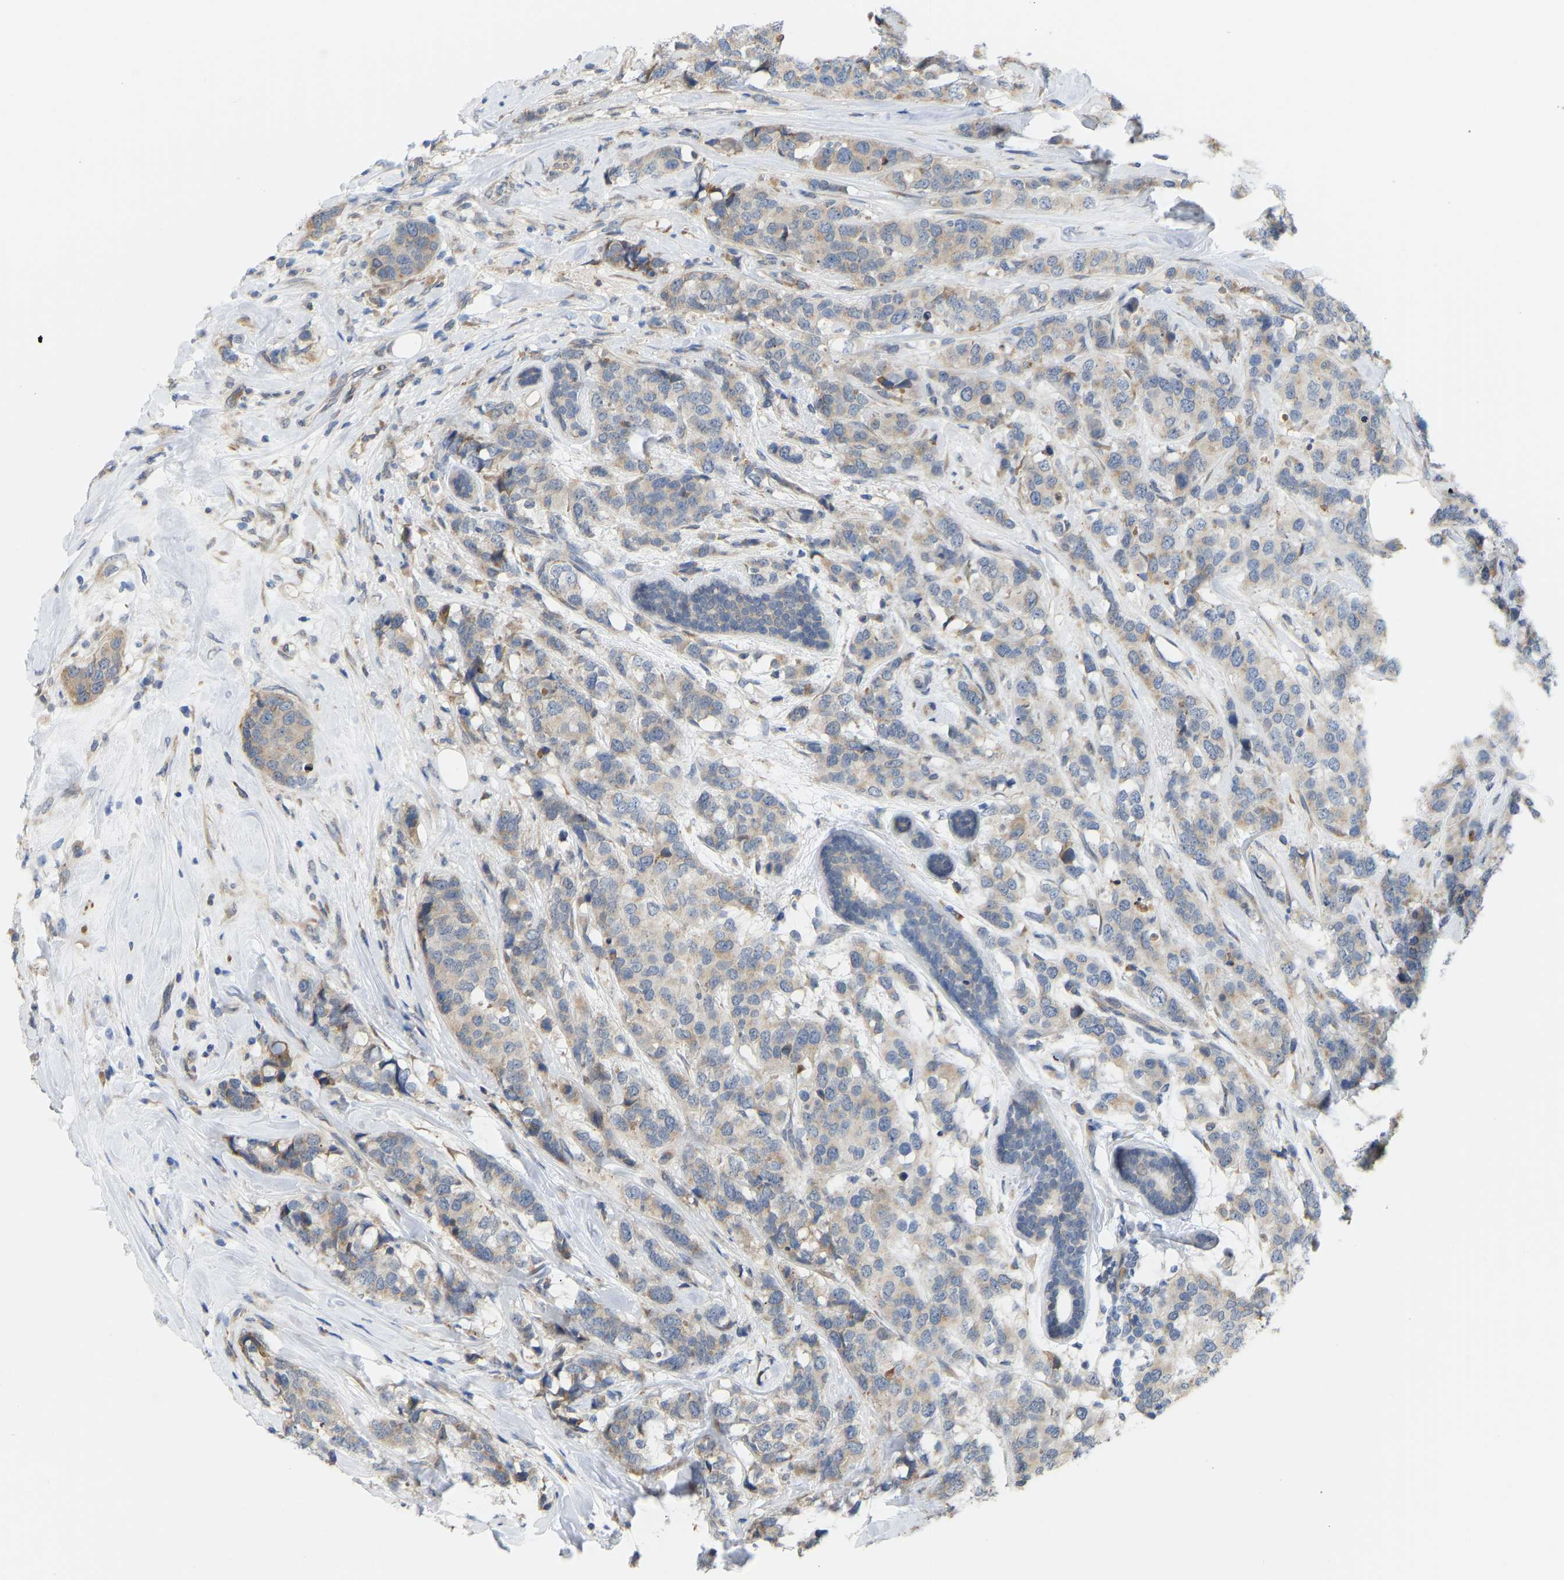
{"staining": {"intensity": "weak", "quantity": "25%-75%", "location": "cytoplasmic/membranous"}, "tissue": "breast cancer", "cell_type": "Tumor cells", "image_type": "cancer", "snomed": [{"axis": "morphology", "description": "Lobular carcinoma"}, {"axis": "topography", "description": "Breast"}], "caption": "A brown stain labels weak cytoplasmic/membranous expression of a protein in breast cancer tumor cells.", "gene": "BEND3", "patient": {"sex": "female", "age": 59}}